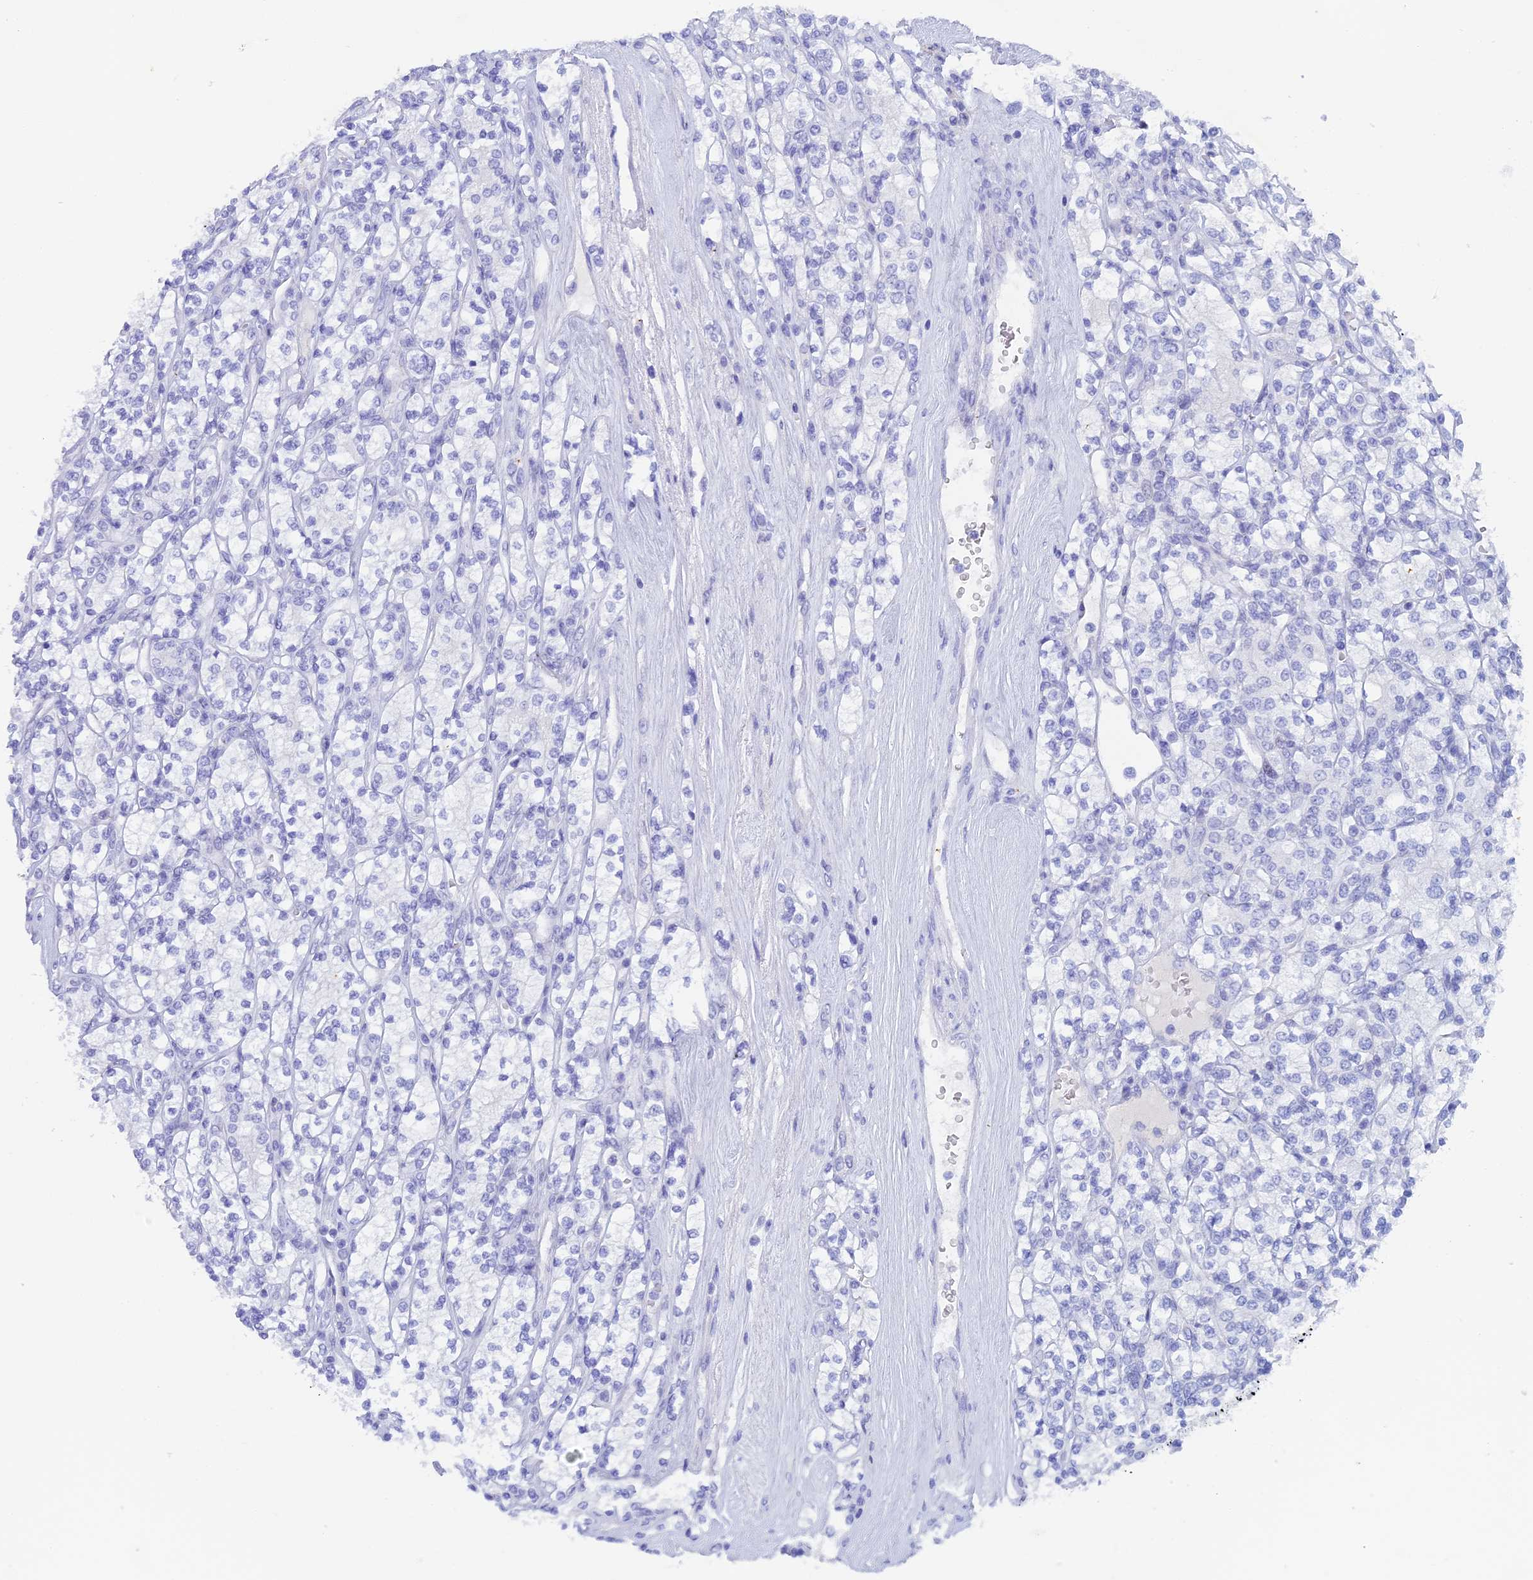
{"staining": {"intensity": "negative", "quantity": "none", "location": "none"}, "tissue": "renal cancer", "cell_type": "Tumor cells", "image_type": "cancer", "snomed": [{"axis": "morphology", "description": "Adenocarcinoma, NOS"}, {"axis": "topography", "description": "Kidney"}], "caption": "An immunohistochemistry histopathology image of renal cancer (adenocarcinoma) is shown. There is no staining in tumor cells of renal cancer (adenocarcinoma). The staining was performed using DAB to visualize the protein expression in brown, while the nuclei were stained in blue with hematoxylin (Magnification: 20x).", "gene": "REG1A", "patient": {"sex": "male", "age": 77}}